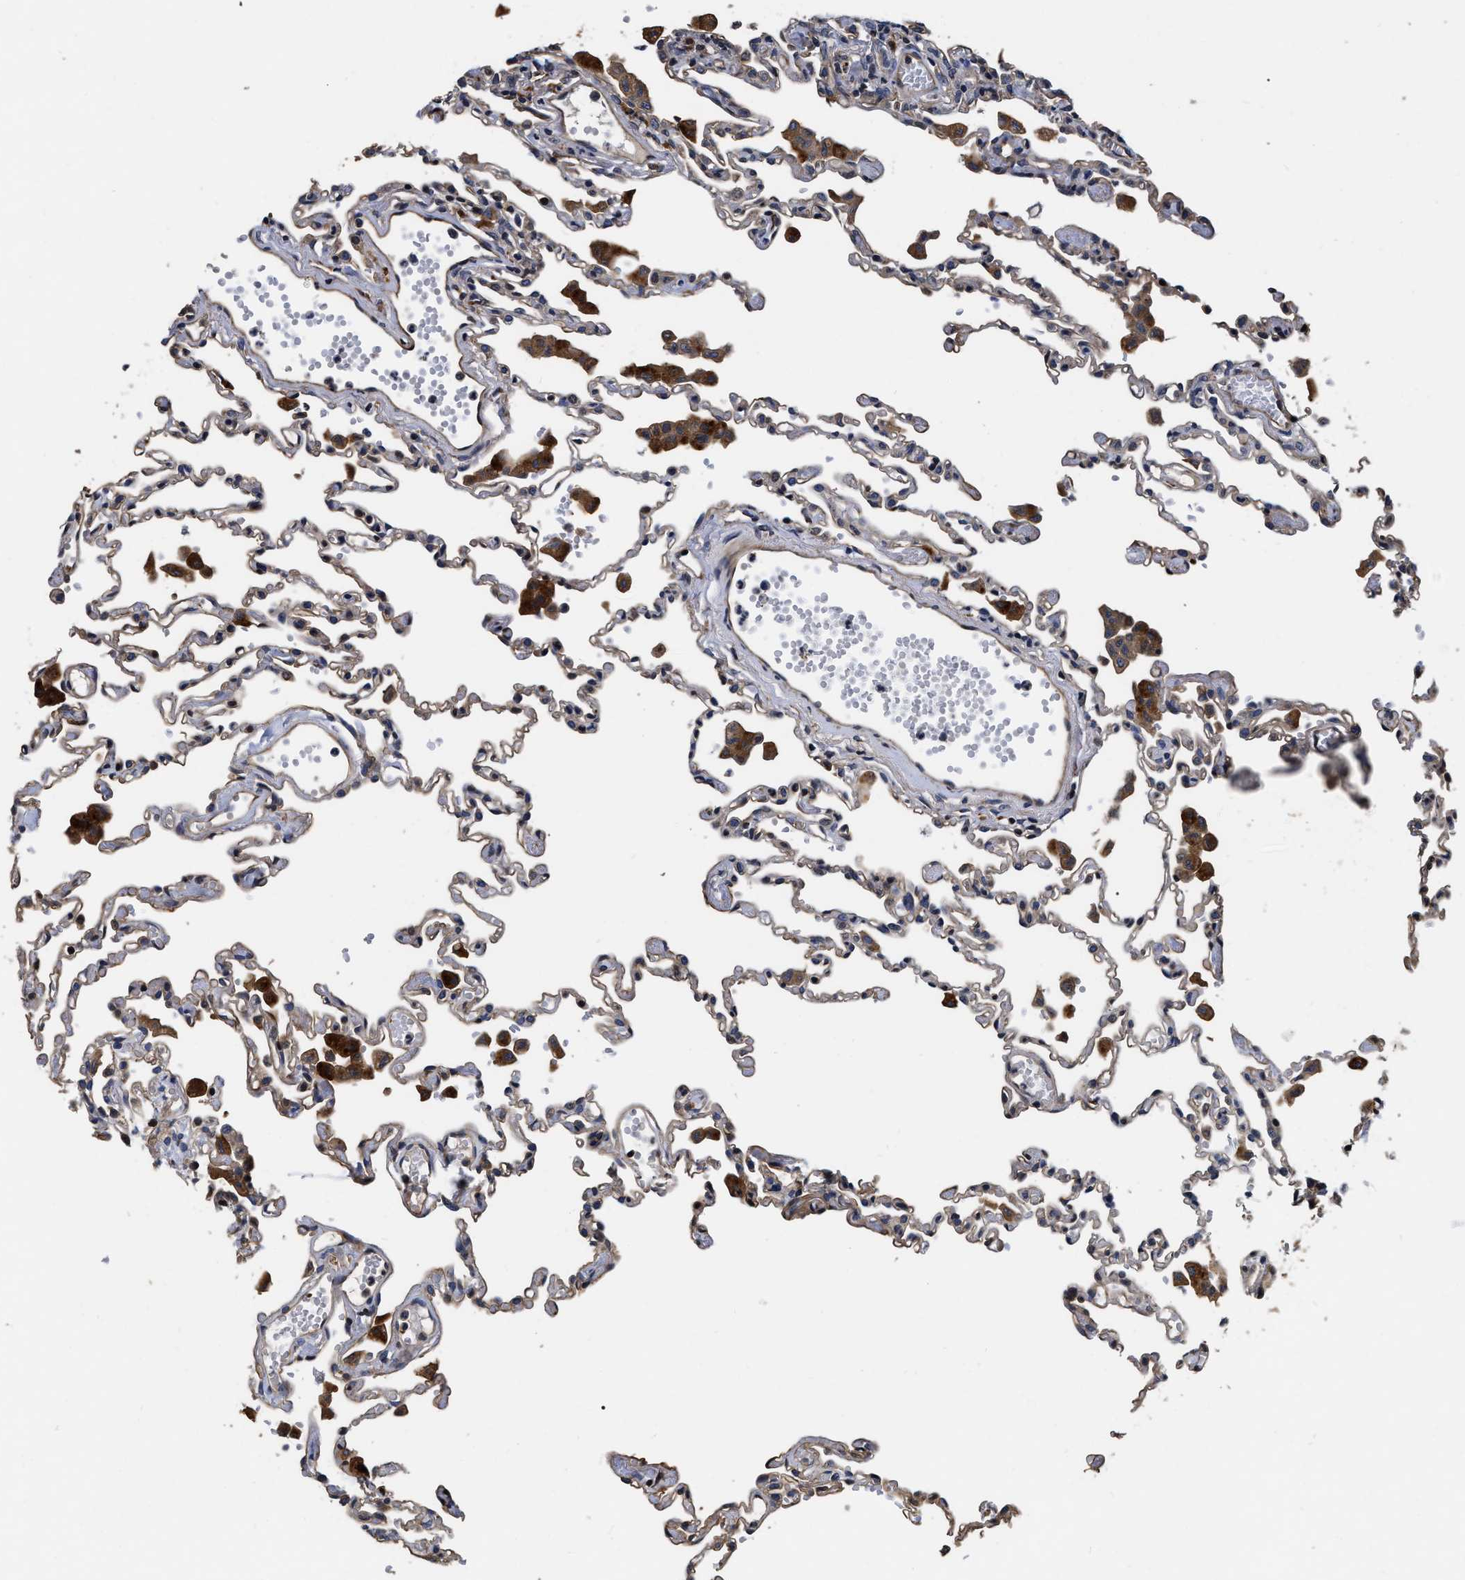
{"staining": {"intensity": "weak", "quantity": "25%-75%", "location": "cytoplasmic/membranous"}, "tissue": "lung", "cell_type": "Alveolar cells", "image_type": "normal", "snomed": [{"axis": "morphology", "description": "Normal tissue, NOS"}, {"axis": "topography", "description": "Bronchus"}, {"axis": "topography", "description": "Lung"}], "caption": "Protein analysis of normal lung displays weak cytoplasmic/membranous positivity in approximately 25%-75% of alveolar cells.", "gene": "ABCG8", "patient": {"sex": "female", "age": 49}}